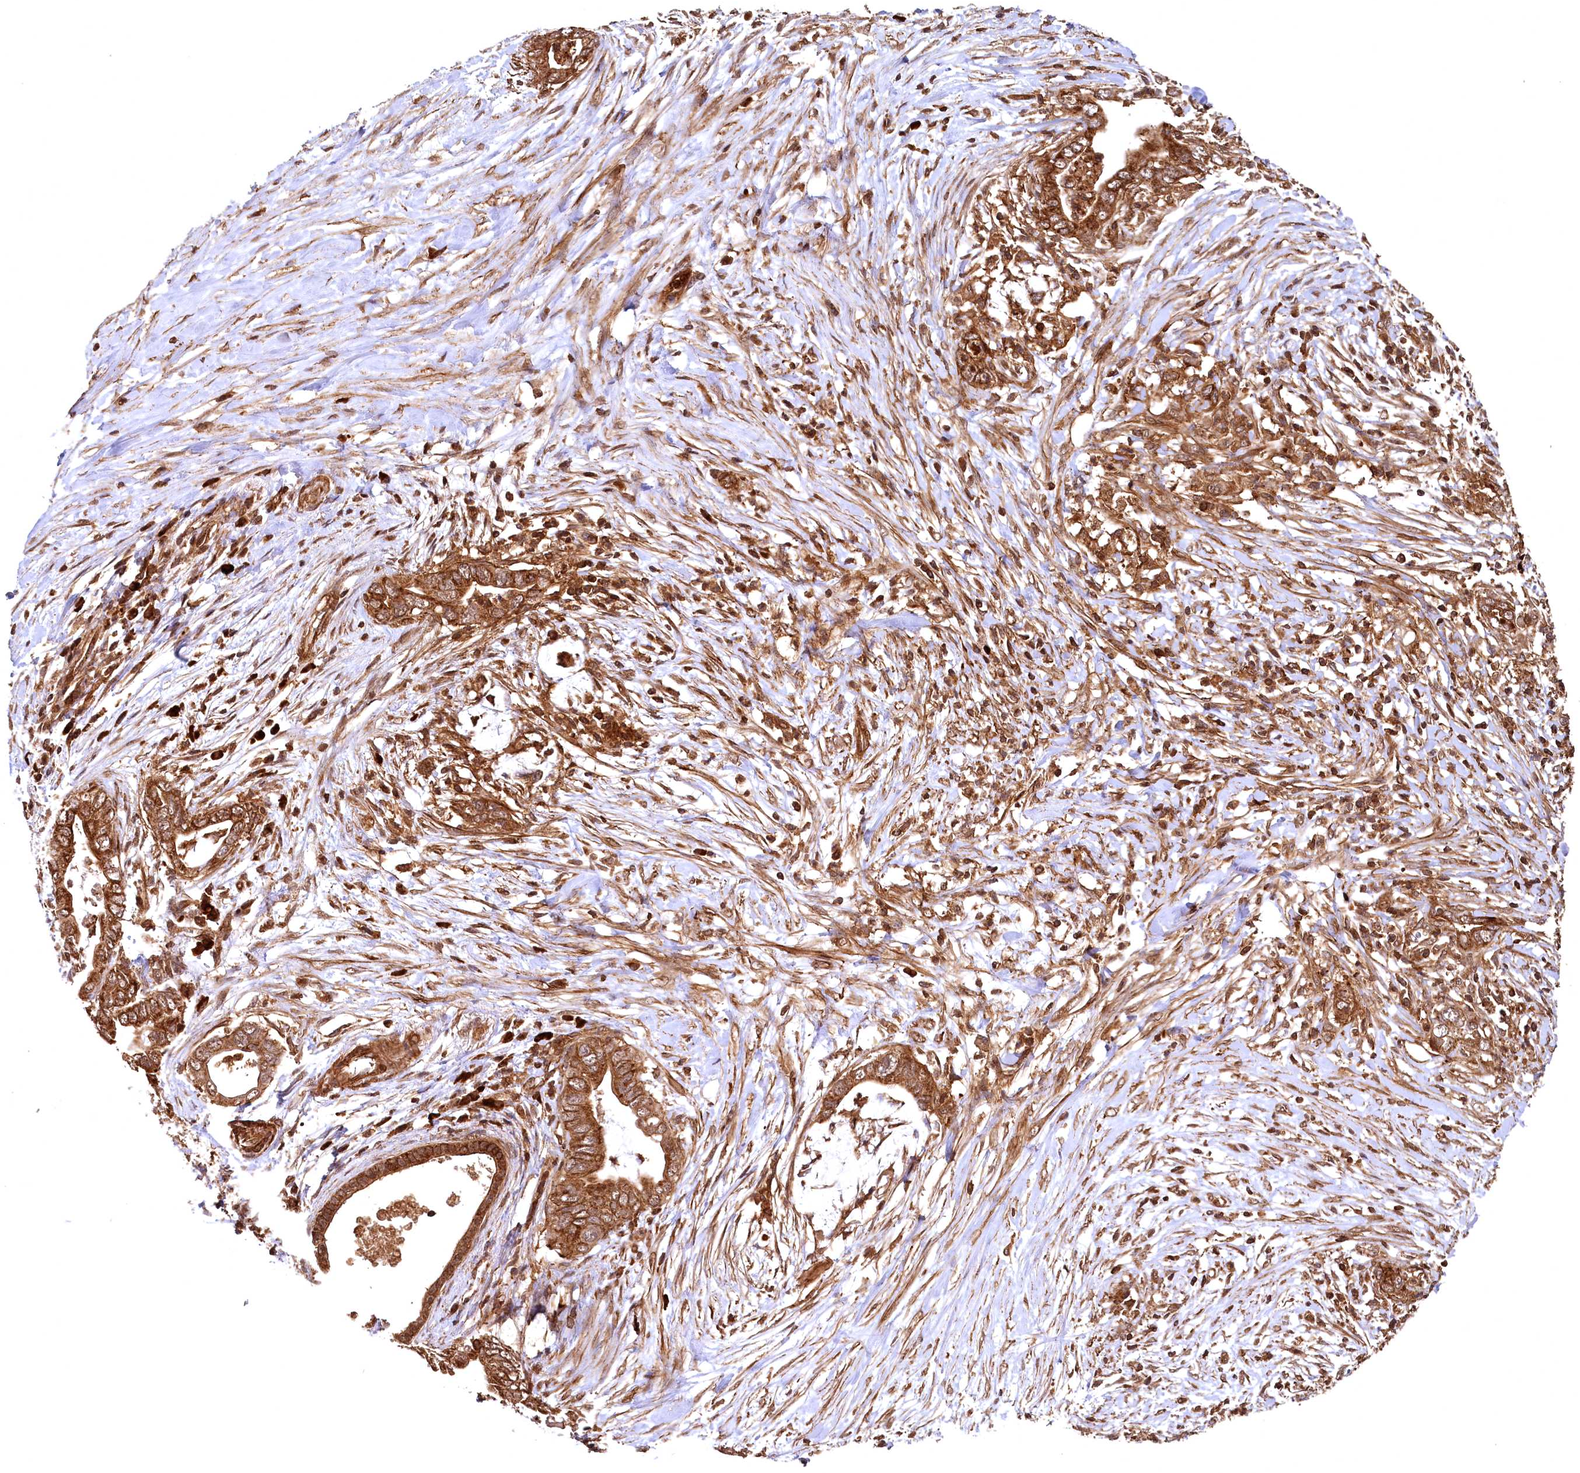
{"staining": {"intensity": "moderate", "quantity": ">75%", "location": "cytoplasmic/membranous"}, "tissue": "pancreatic cancer", "cell_type": "Tumor cells", "image_type": "cancer", "snomed": [{"axis": "morphology", "description": "Adenocarcinoma, NOS"}, {"axis": "topography", "description": "Pancreas"}], "caption": "Immunohistochemical staining of human pancreatic adenocarcinoma exhibits medium levels of moderate cytoplasmic/membranous expression in about >75% of tumor cells.", "gene": "STUB1", "patient": {"sex": "male", "age": 75}}